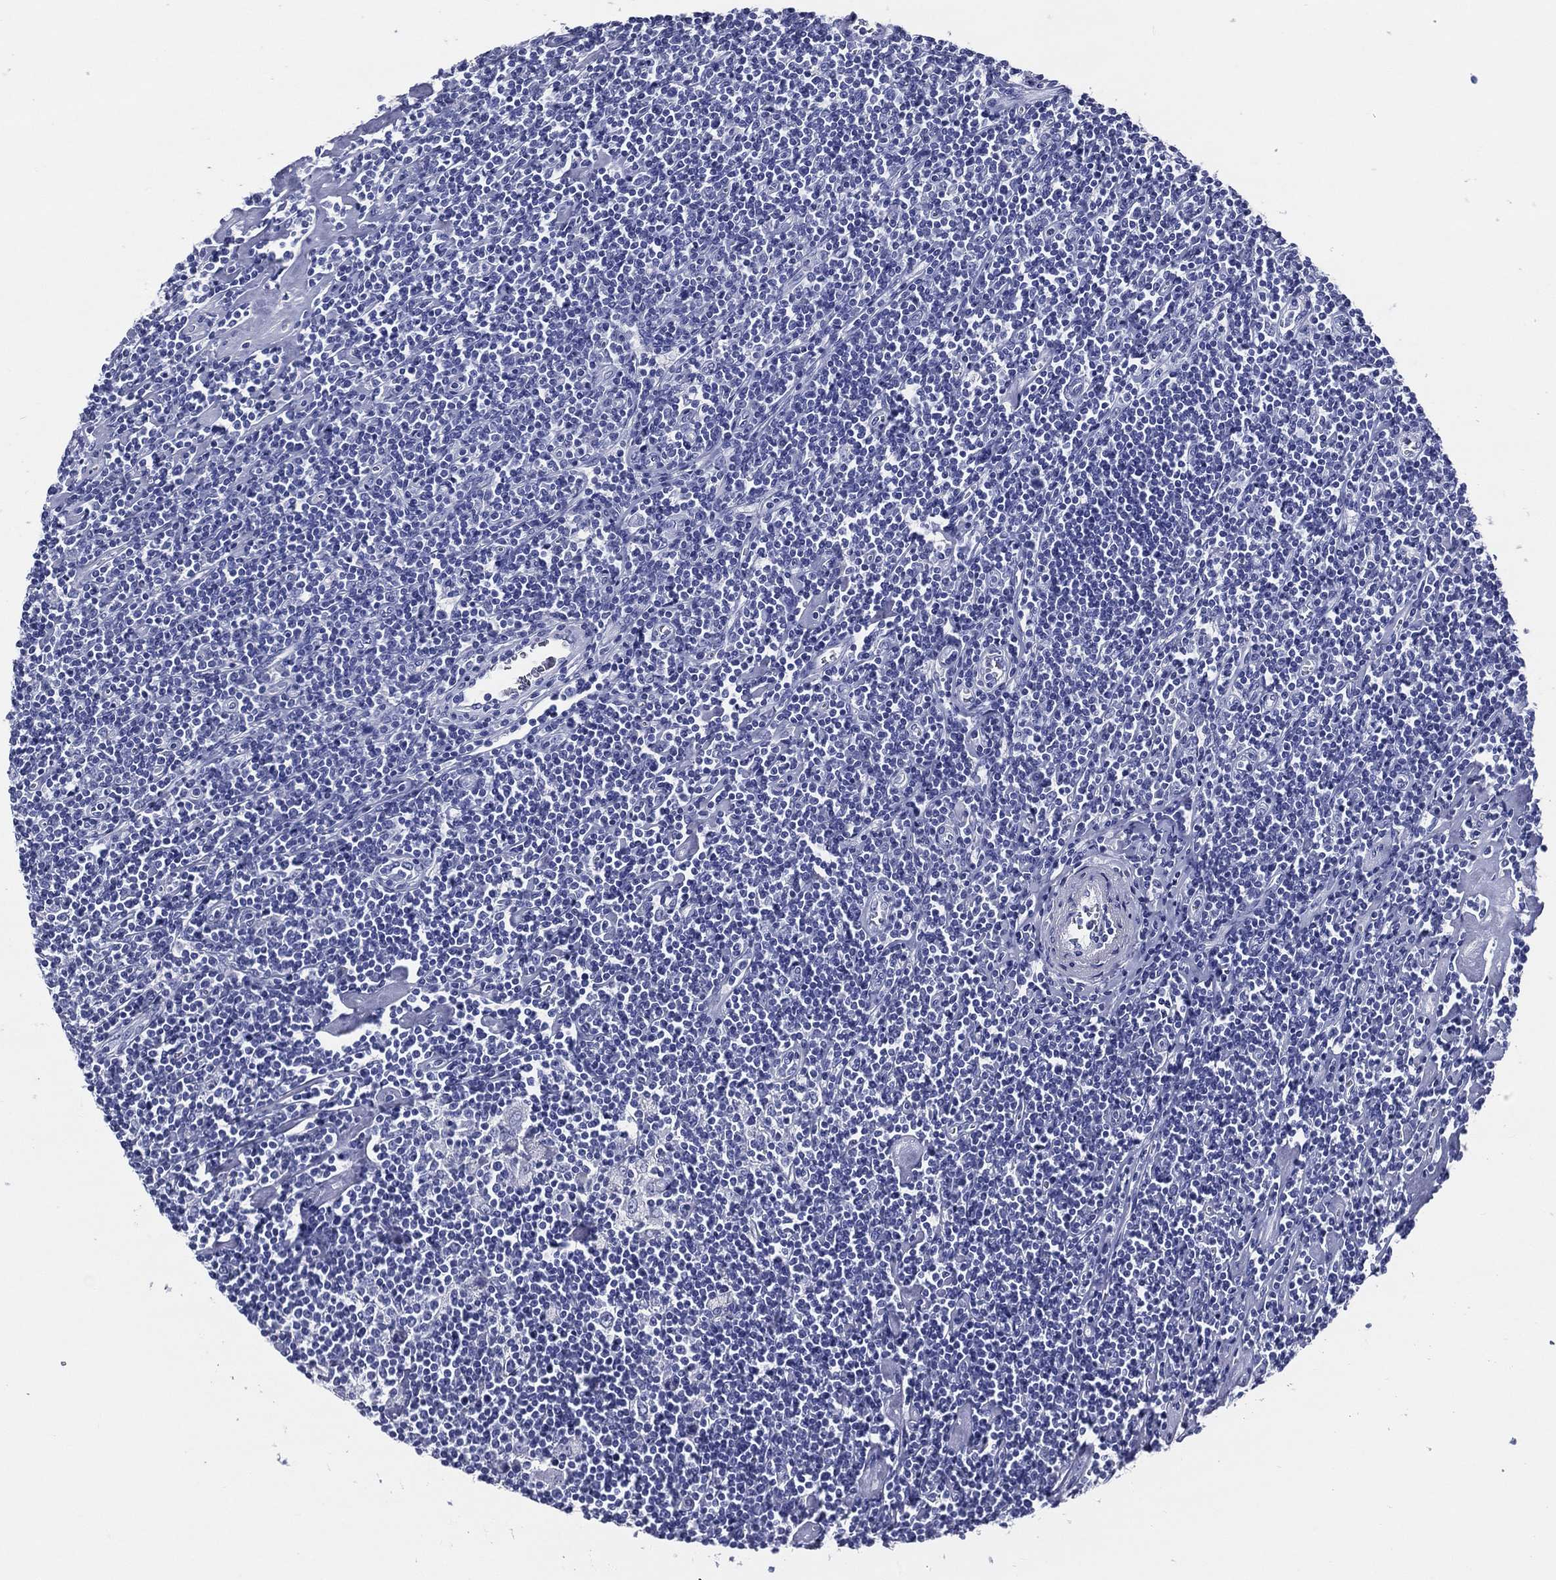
{"staining": {"intensity": "negative", "quantity": "none", "location": "none"}, "tissue": "lymphoma", "cell_type": "Tumor cells", "image_type": "cancer", "snomed": [{"axis": "morphology", "description": "Hodgkin's disease, NOS"}, {"axis": "topography", "description": "Lymph node"}], "caption": "A photomicrograph of Hodgkin's disease stained for a protein shows no brown staining in tumor cells. The staining is performed using DAB brown chromogen with nuclei counter-stained in using hematoxylin.", "gene": "ACE2", "patient": {"sex": "male", "age": 40}}